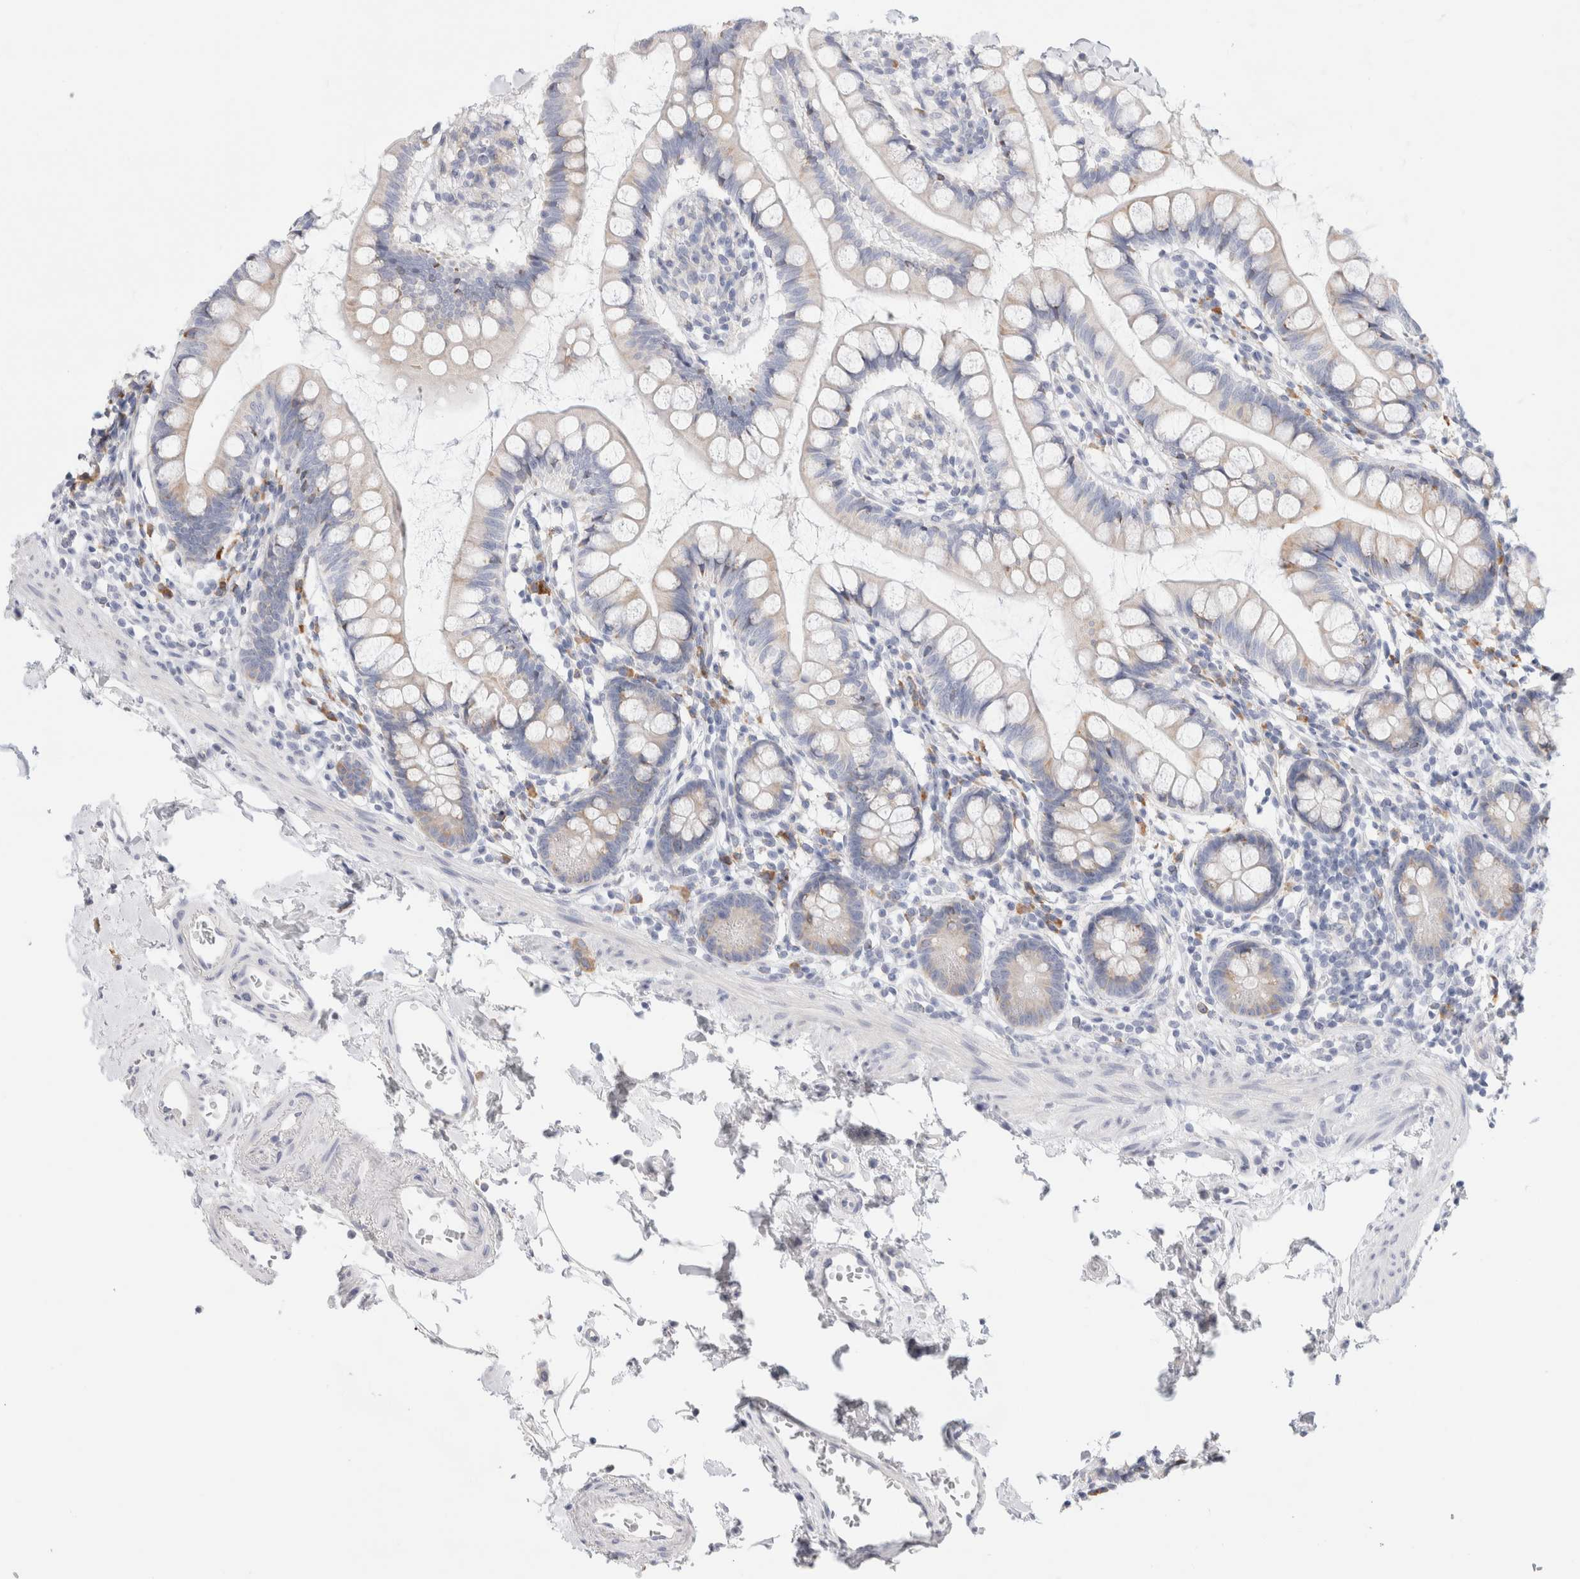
{"staining": {"intensity": "negative", "quantity": "none", "location": "none"}, "tissue": "small intestine", "cell_type": "Glandular cells", "image_type": "normal", "snomed": [{"axis": "morphology", "description": "Normal tissue, NOS"}, {"axis": "topography", "description": "Small intestine"}], "caption": "This micrograph is of benign small intestine stained with IHC to label a protein in brown with the nuclei are counter-stained blue. There is no expression in glandular cells. The staining is performed using DAB (3,3'-diaminobenzidine) brown chromogen with nuclei counter-stained in using hematoxylin.", "gene": "CSK", "patient": {"sex": "female", "age": 84}}